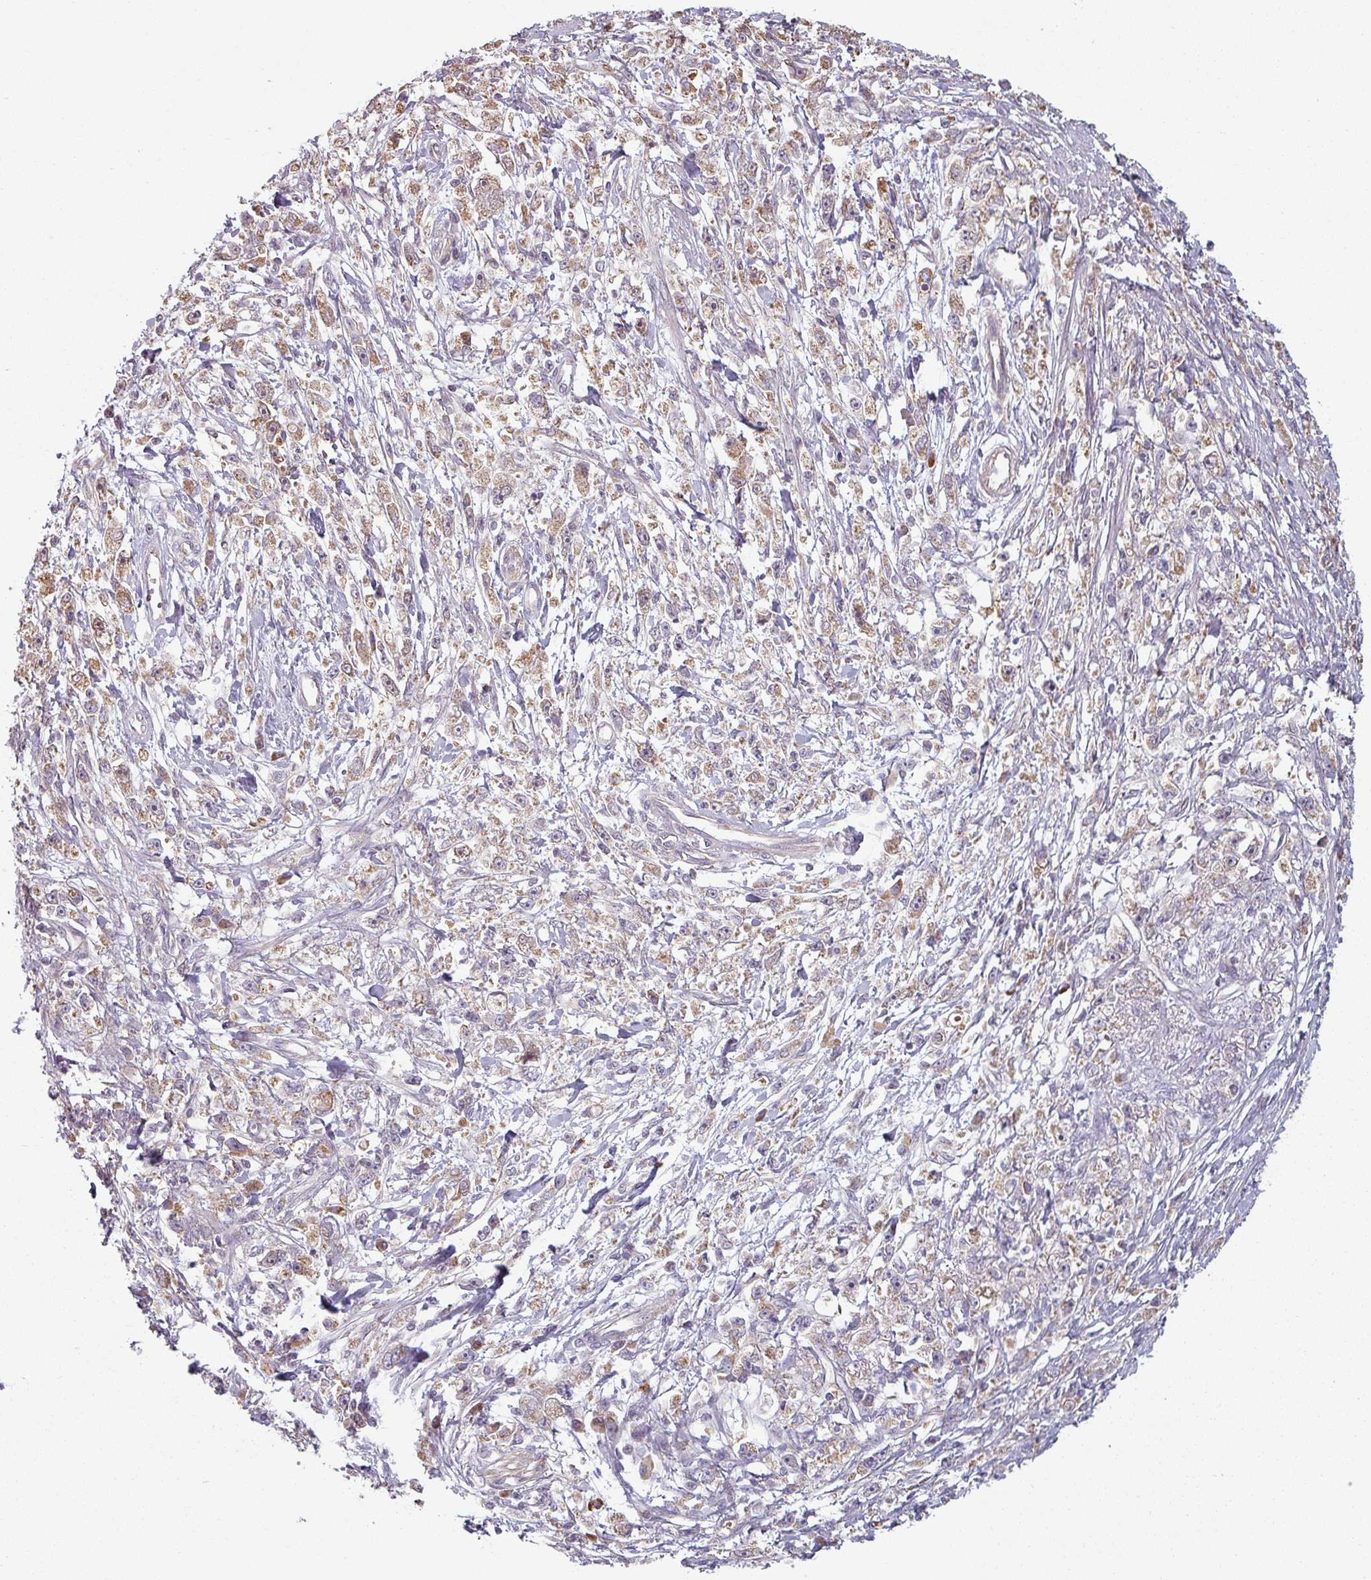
{"staining": {"intensity": "weak", "quantity": "25%-75%", "location": "cytoplasmic/membranous"}, "tissue": "stomach cancer", "cell_type": "Tumor cells", "image_type": "cancer", "snomed": [{"axis": "morphology", "description": "Adenocarcinoma, NOS"}, {"axis": "topography", "description": "Stomach"}], "caption": "Immunohistochemistry of stomach cancer exhibits low levels of weak cytoplasmic/membranous positivity in approximately 25%-75% of tumor cells. The staining is performed using DAB brown chromogen to label protein expression. The nuclei are counter-stained blue using hematoxylin.", "gene": "PLEKHJ1", "patient": {"sex": "female", "age": 59}}